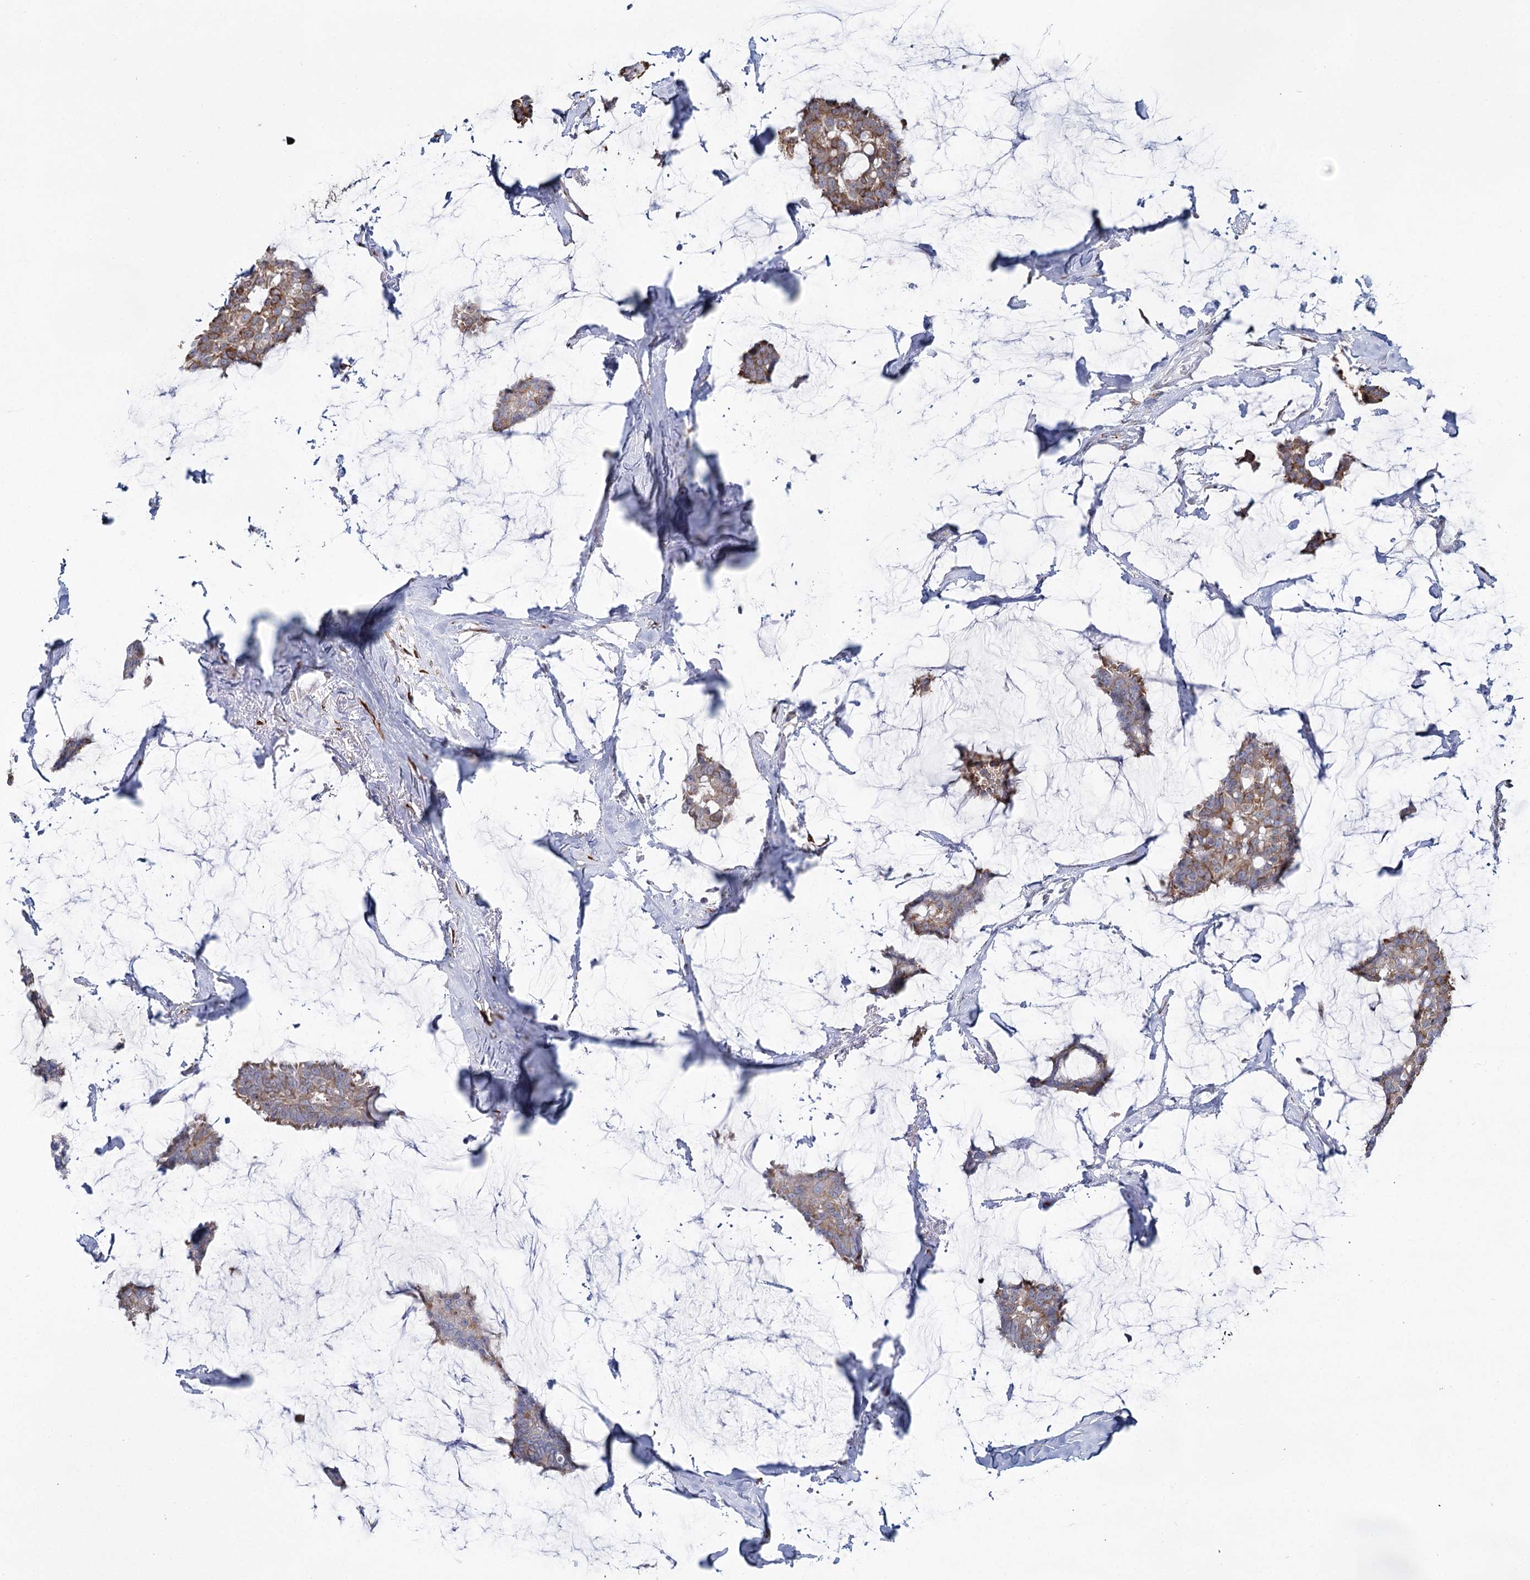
{"staining": {"intensity": "moderate", "quantity": ">75%", "location": "cytoplasmic/membranous"}, "tissue": "breast cancer", "cell_type": "Tumor cells", "image_type": "cancer", "snomed": [{"axis": "morphology", "description": "Duct carcinoma"}, {"axis": "topography", "description": "Breast"}], "caption": "Immunohistochemical staining of breast cancer exhibits medium levels of moderate cytoplasmic/membranous positivity in approximately >75% of tumor cells. (IHC, brightfield microscopy, high magnification).", "gene": "ZCCHC9", "patient": {"sex": "female", "age": 93}}